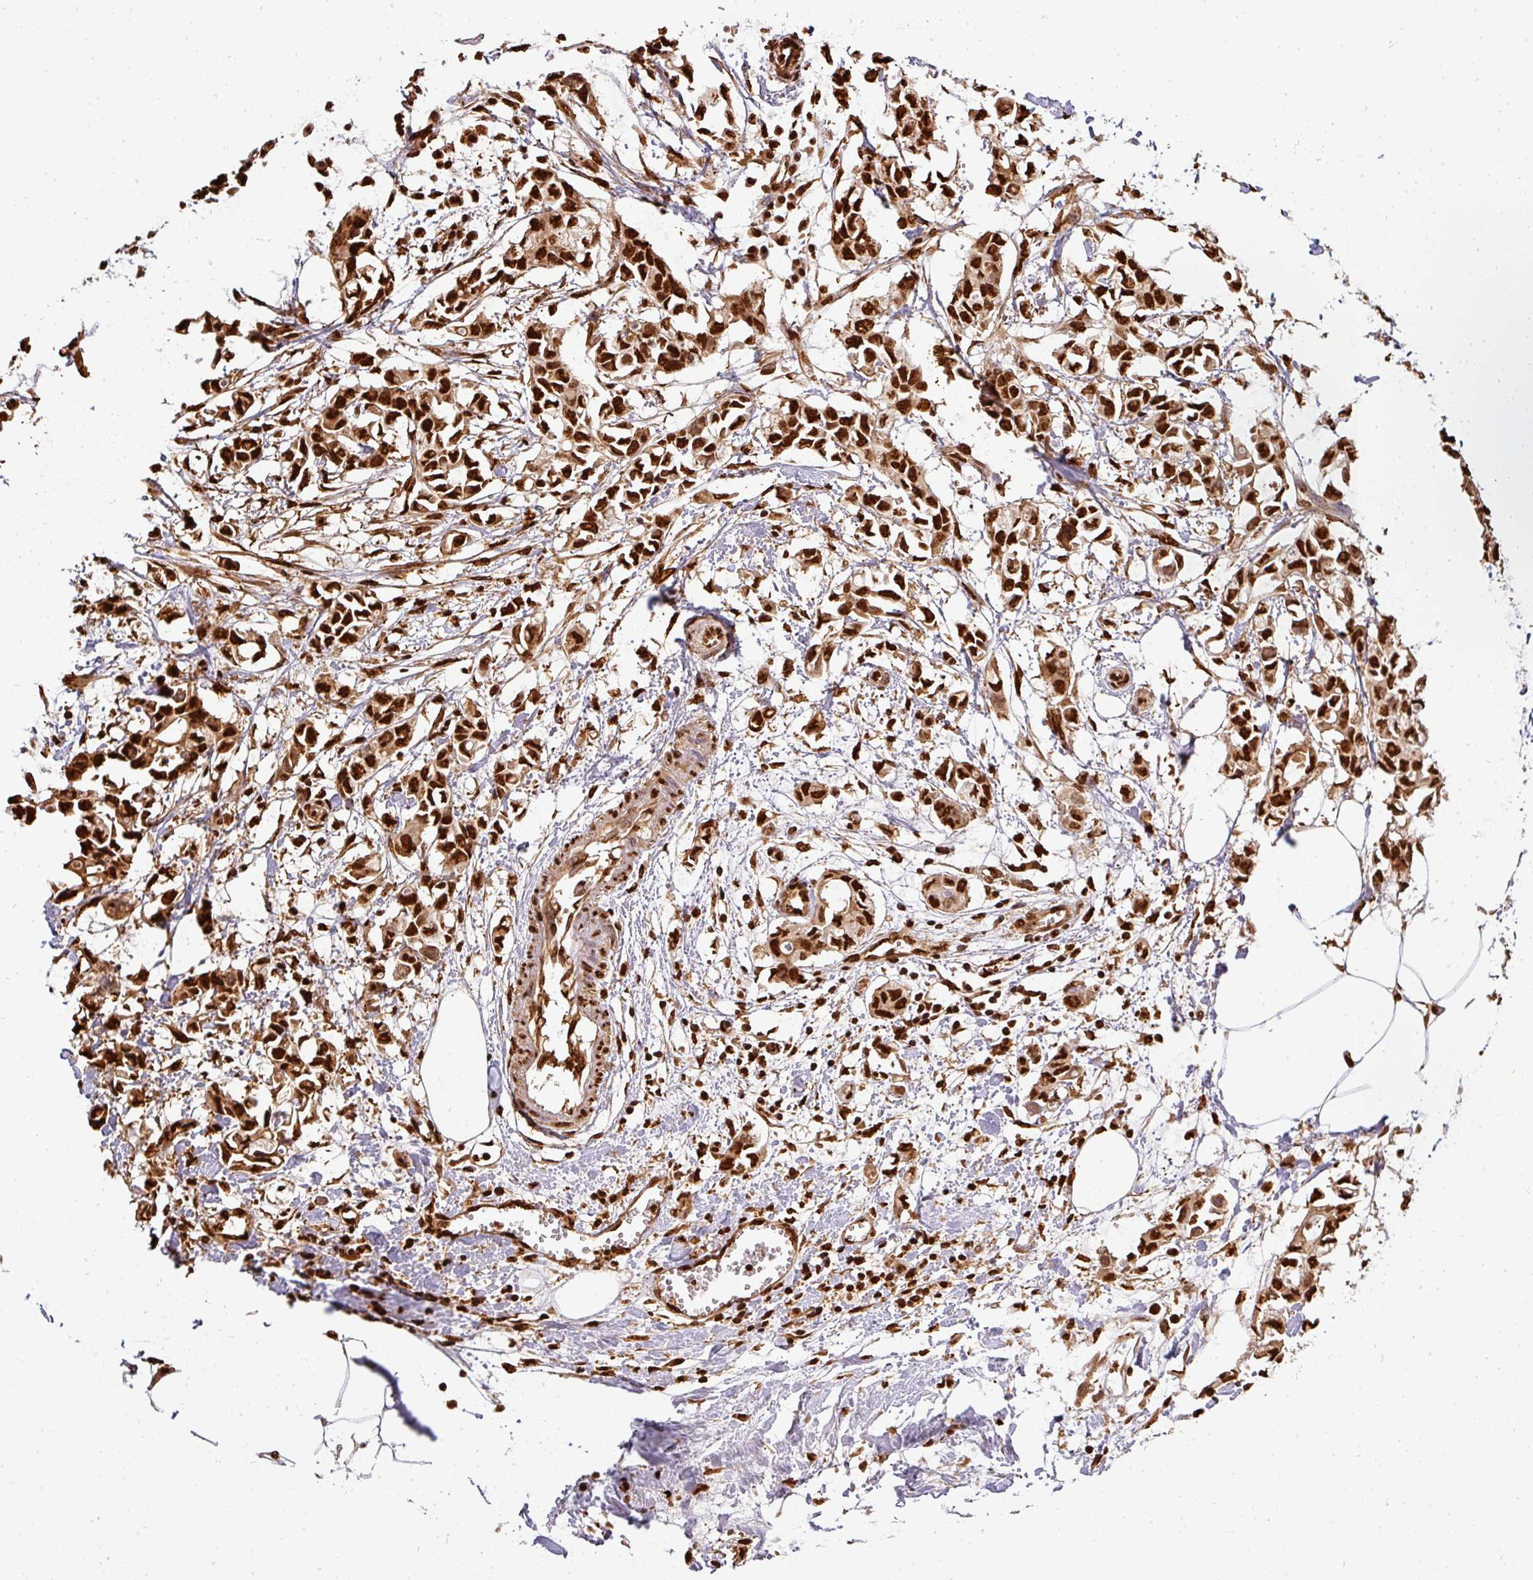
{"staining": {"intensity": "strong", "quantity": ">75%", "location": "nuclear"}, "tissue": "breast cancer", "cell_type": "Tumor cells", "image_type": "cancer", "snomed": [{"axis": "morphology", "description": "Duct carcinoma"}, {"axis": "topography", "description": "Breast"}], "caption": "Human breast intraductal carcinoma stained with a protein marker exhibits strong staining in tumor cells.", "gene": "PATZ1", "patient": {"sex": "female", "age": 41}}